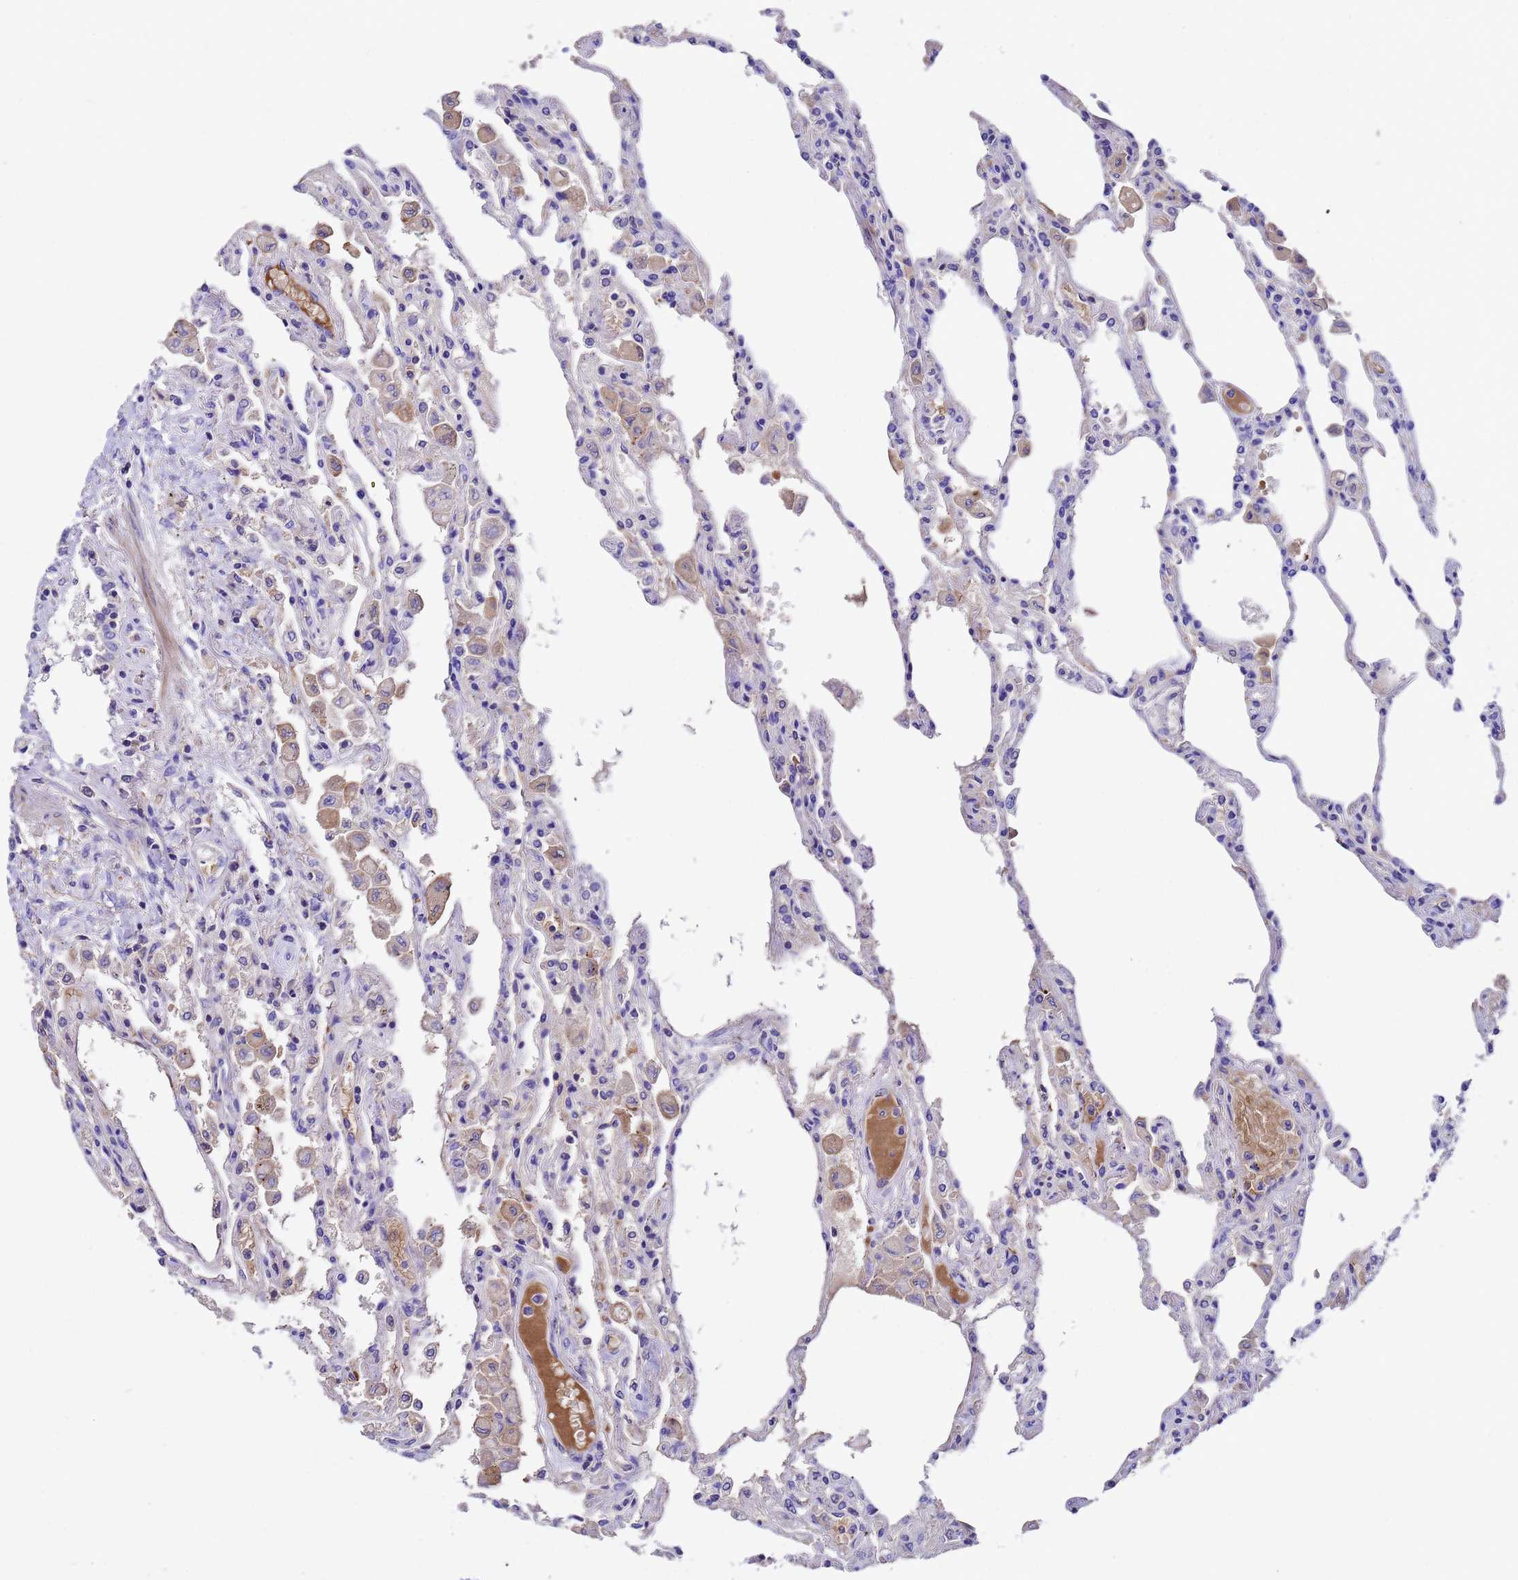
{"staining": {"intensity": "weak", "quantity": "<25%", "location": "cytoplasmic/membranous"}, "tissue": "lung", "cell_type": "Alveolar cells", "image_type": "normal", "snomed": [{"axis": "morphology", "description": "Normal tissue, NOS"}, {"axis": "topography", "description": "Bronchus"}, {"axis": "topography", "description": "Lung"}], "caption": "High power microscopy micrograph of an immunohistochemistry micrograph of normal lung, revealing no significant staining in alveolar cells.", "gene": "ELP6", "patient": {"sex": "female", "age": 49}}